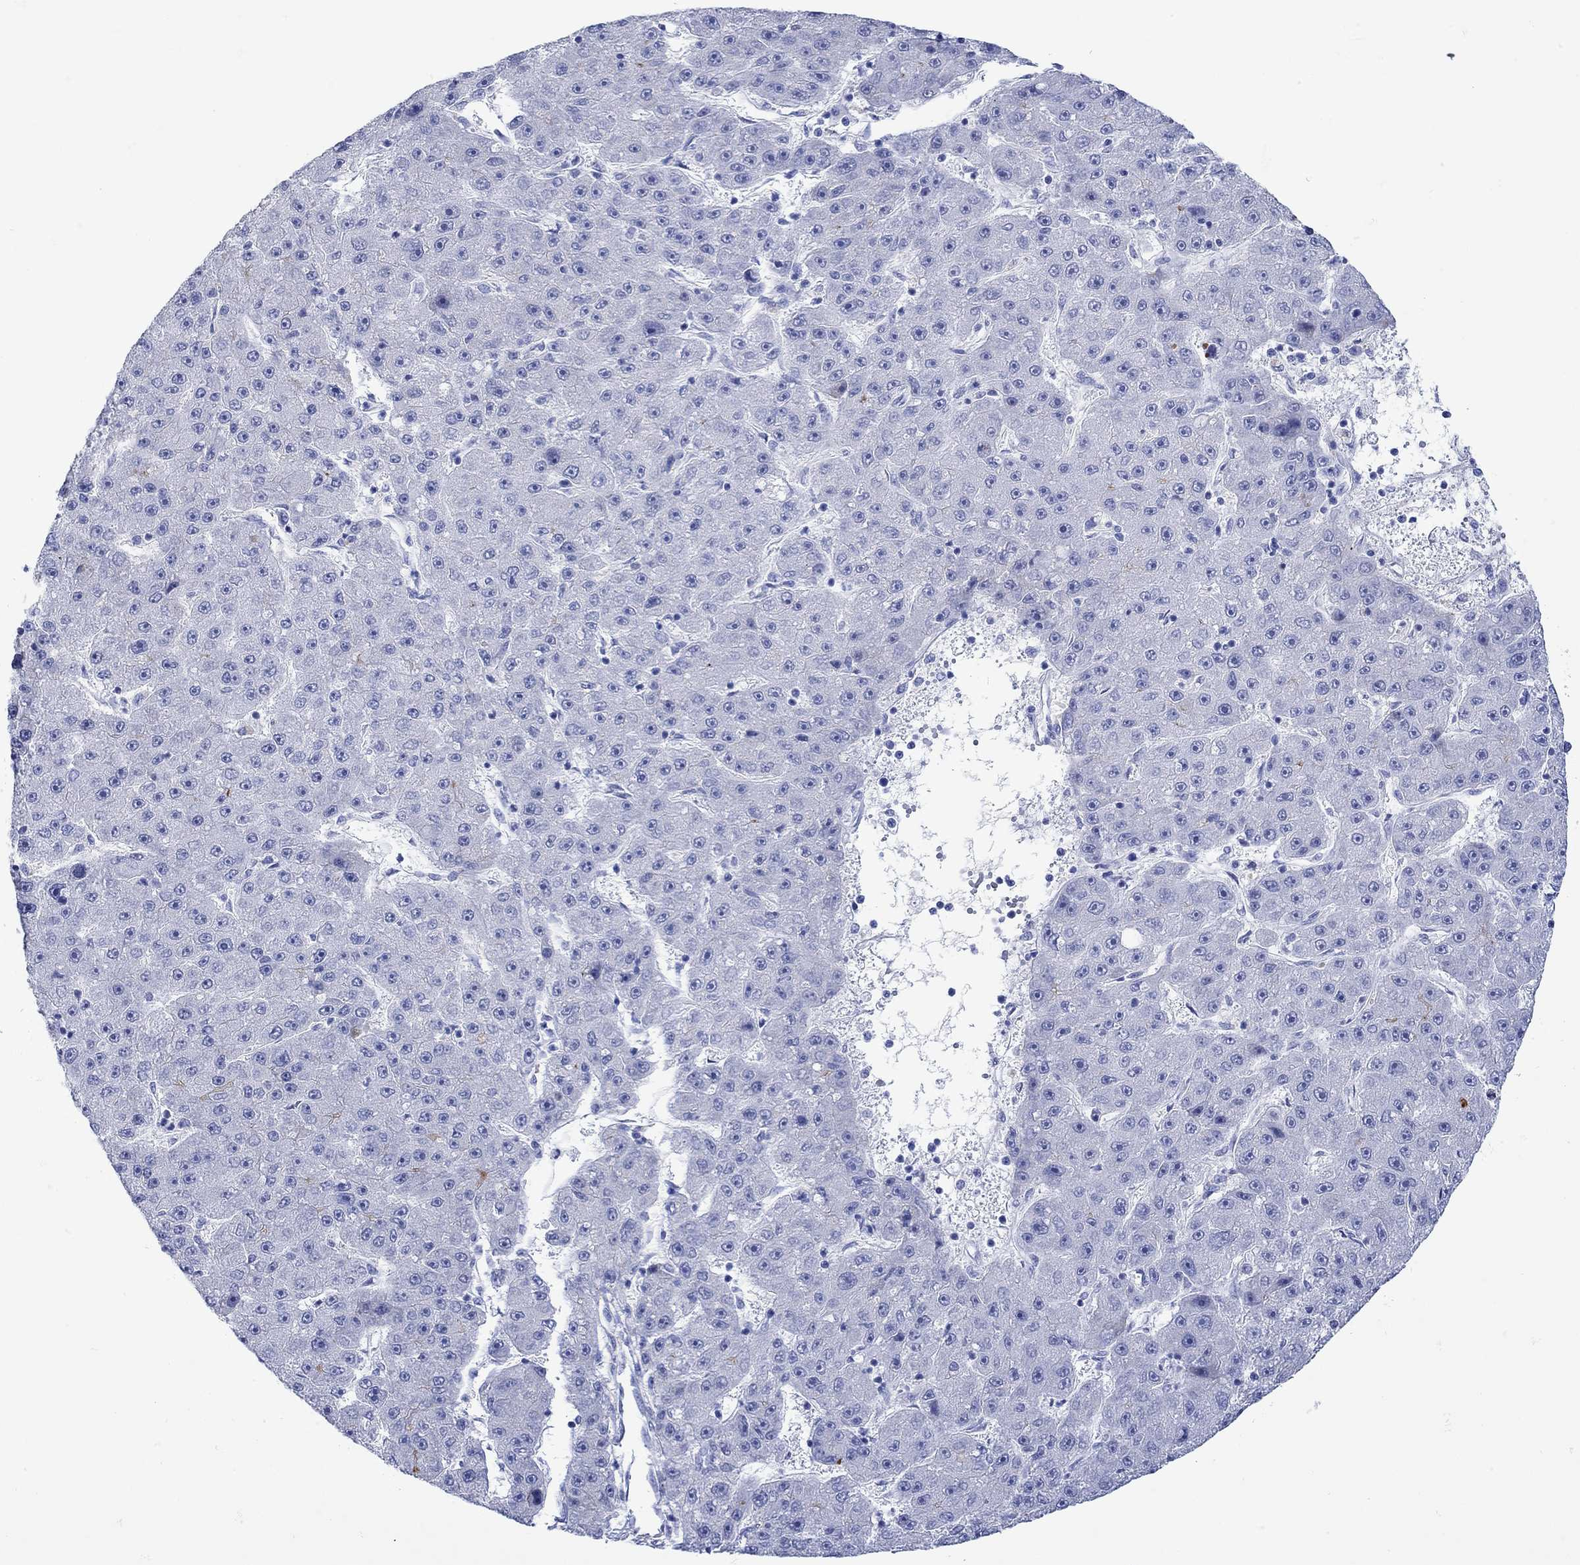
{"staining": {"intensity": "negative", "quantity": "none", "location": "none"}, "tissue": "liver cancer", "cell_type": "Tumor cells", "image_type": "cancer", "snomed": [{"axis": "morphology", "description": "Carcinoma, Hepatocellular, NOS"}, {"axis": "topography", "description": "Liver"}], "caption": "High power microscopy histopathology image of an immunohistochemistry (IHC) photomicrograph of liver hepatocellular carcinoma, revealing no significant staining in tumor cells.", "gene": "ANKMY1", "patient": {"sex": "male", "age": 67}}